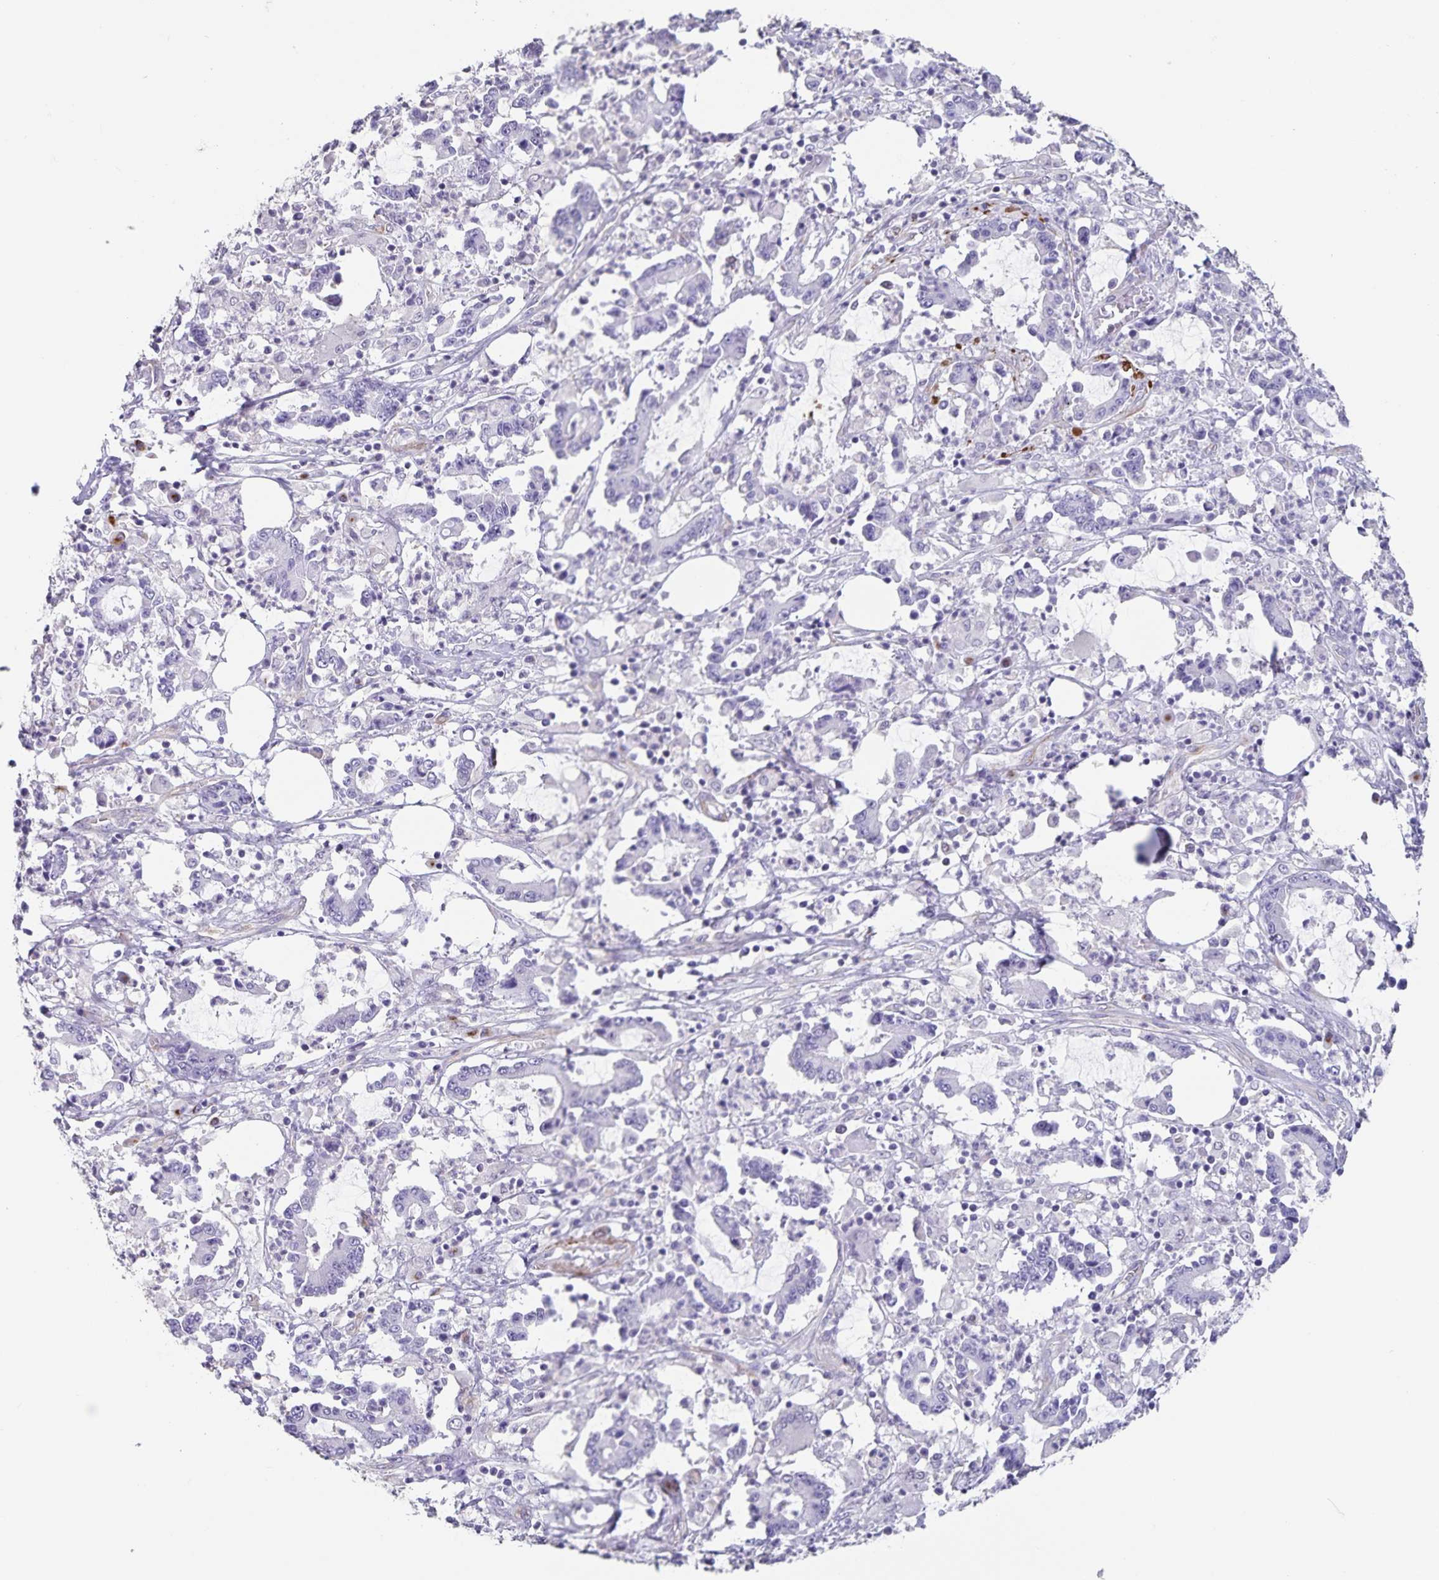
{"staining": {"intensity": "negative", "quantity": "none", "location": "none"}, "tissue": "stomach cancer", "cell_type": "Tumor cells", "image_type": "cancer", "snomed": [{"axis": "morphology", "description": "Adenocarcinoma, NOS"}, {"axis": "topography", "description": "Stomach, upper"}], "caption": "Immunohistochemical staining of human stomach adenocarcinoma exhibits no significant positivity in tumor cells. (Brightfield microscopy of DAB (3,3'-diaminobenzidine) immunohistochemistry (IHC) at high magnification).", "gene": "SYNM", "patient": {"sex": "male", "age": 68}}